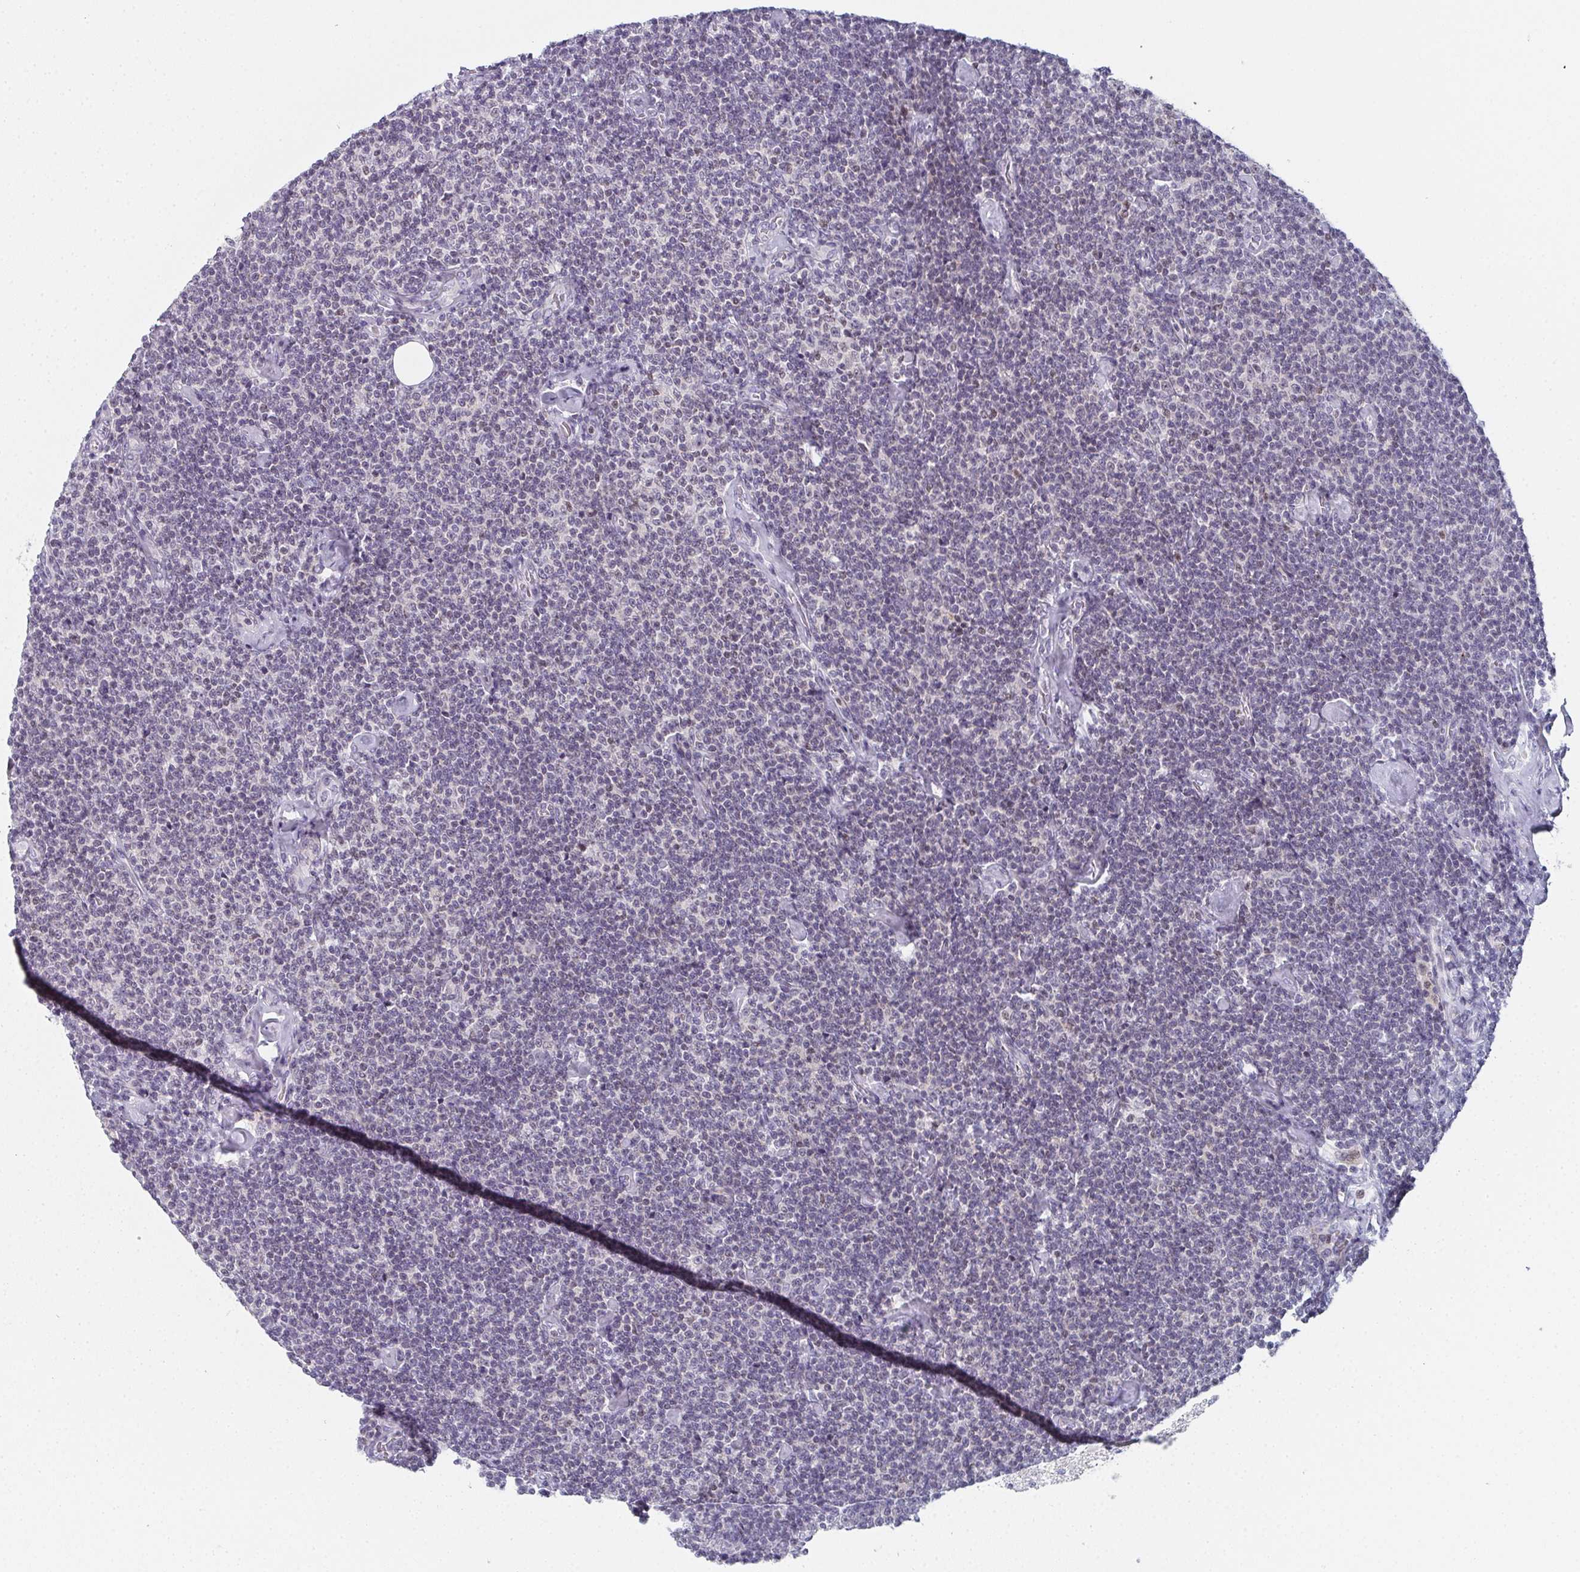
{"staining": {"intensity": "negative", "quantity": "none", "location": "none"}, "tissue": "lymphoma", "cell_type": "Tumor cells", "image_type": "cancer", "snomed": [{"axis": "morphology", "description": "Malignant lymphoma, non-Hodgkin's type, Low grade"}, {"axis": "topography", "description": "Lymph node"}], "caption": "Tumor cells show no significant protein staining in lymphoma.", "gene": "PYCR3", "patient": {"sex": "male", "age": 81}}